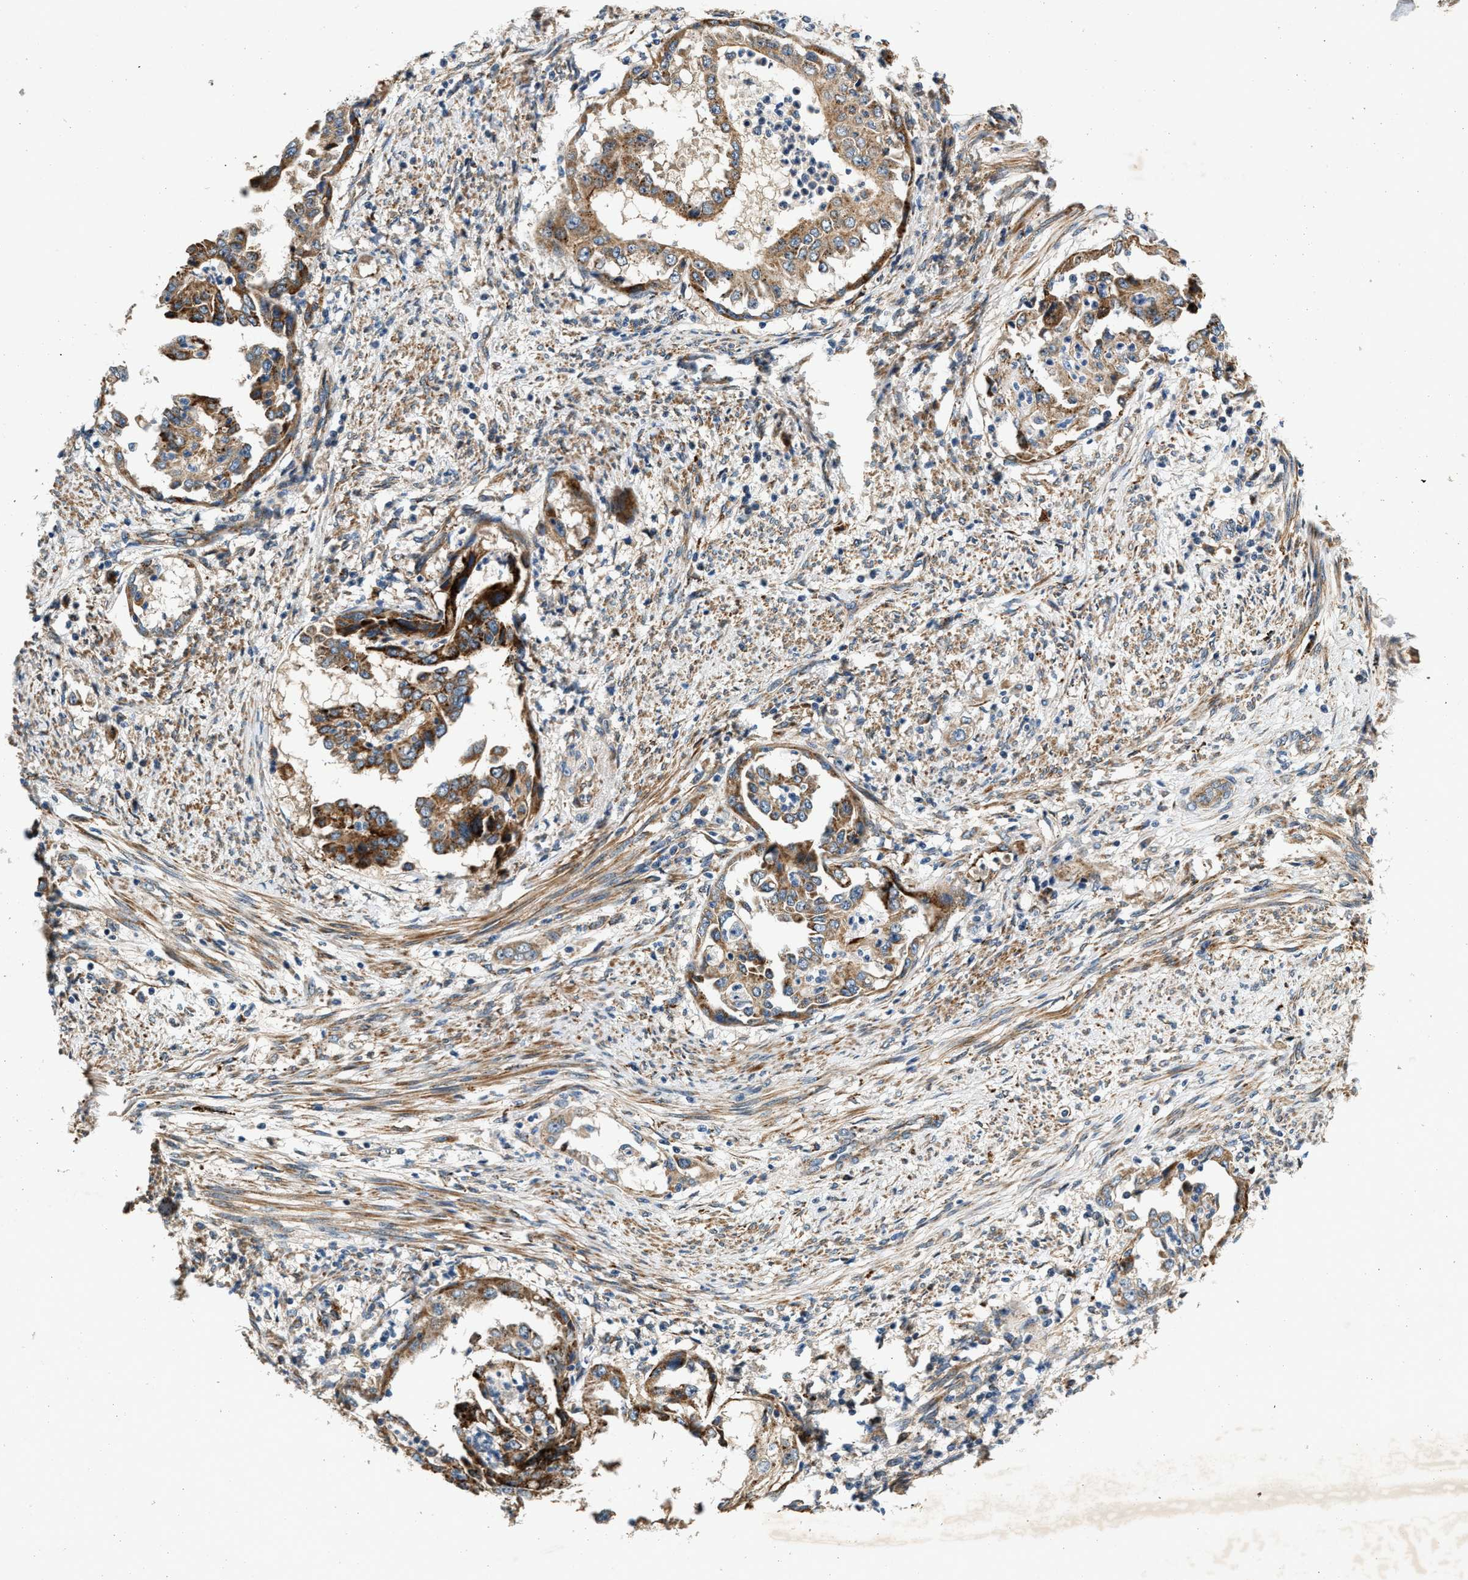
{"staining": {"intensity": "moderate", "quantity": ">75%", "location": "cytoplasmic/membranous"}, "tissue": "endometrial cancer", "cell_type": "Tumor cells", "image_type": "cancer", "snomed": [{"axis": "morphology", "description": "Adenocarcinoma, NOS"}, {"axis": "topography", "description": "Endometrium"}], "caption": "Brown immunohistochemical staining in human endometrial cancer (adenocarcinoma) exhibits moderate cytoplasmic/membranous expression in about >75% of tumor cells.", "gene": "DUSP10", "patient": {"sex": "female", "age": 85}}